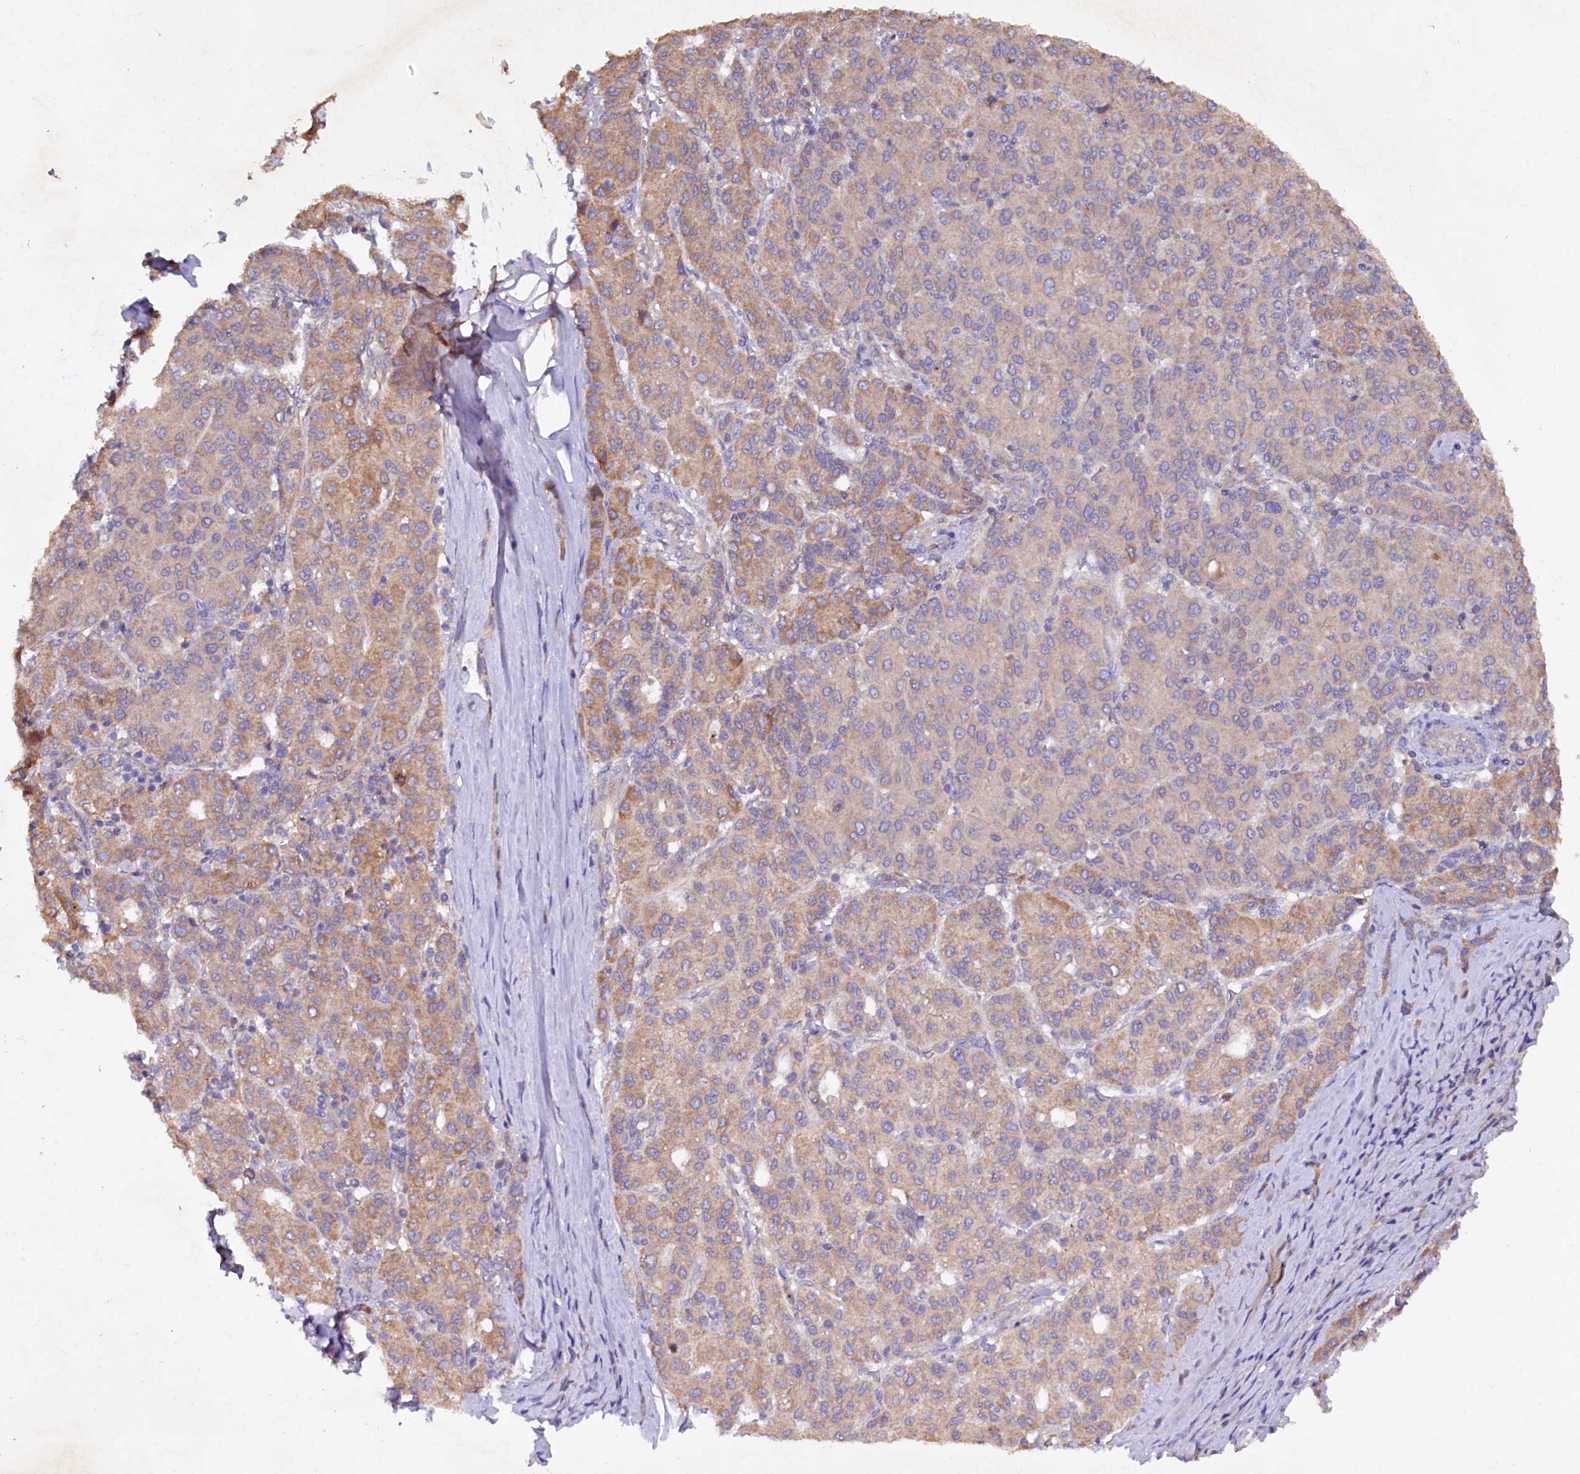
{"staining": {"intensity": "moderate", "quantity": "<25%", "location": "cytoplasmic/membranous"}, "tissue": "liver cancer", "cell_type": "Tumor cells", "image_type": "cancer", "snomed": [{"axis": "morphology", "description": "Carcinoma, Hepatocellular, NOS"}, {"axis": "topography", "description": "Liver"}], "caption": "Immunohistochemistry (IHC) (DAB (3,3'-diaminobenzidine)) staining of human hepatocellular carcinoma (liver) demonstrates moderate cytoplasmic/membranous protein positivity in about <25% of tumor cells.", "gene": "ETFBKMT", "patient": {"sex": "male", "age": 65}}